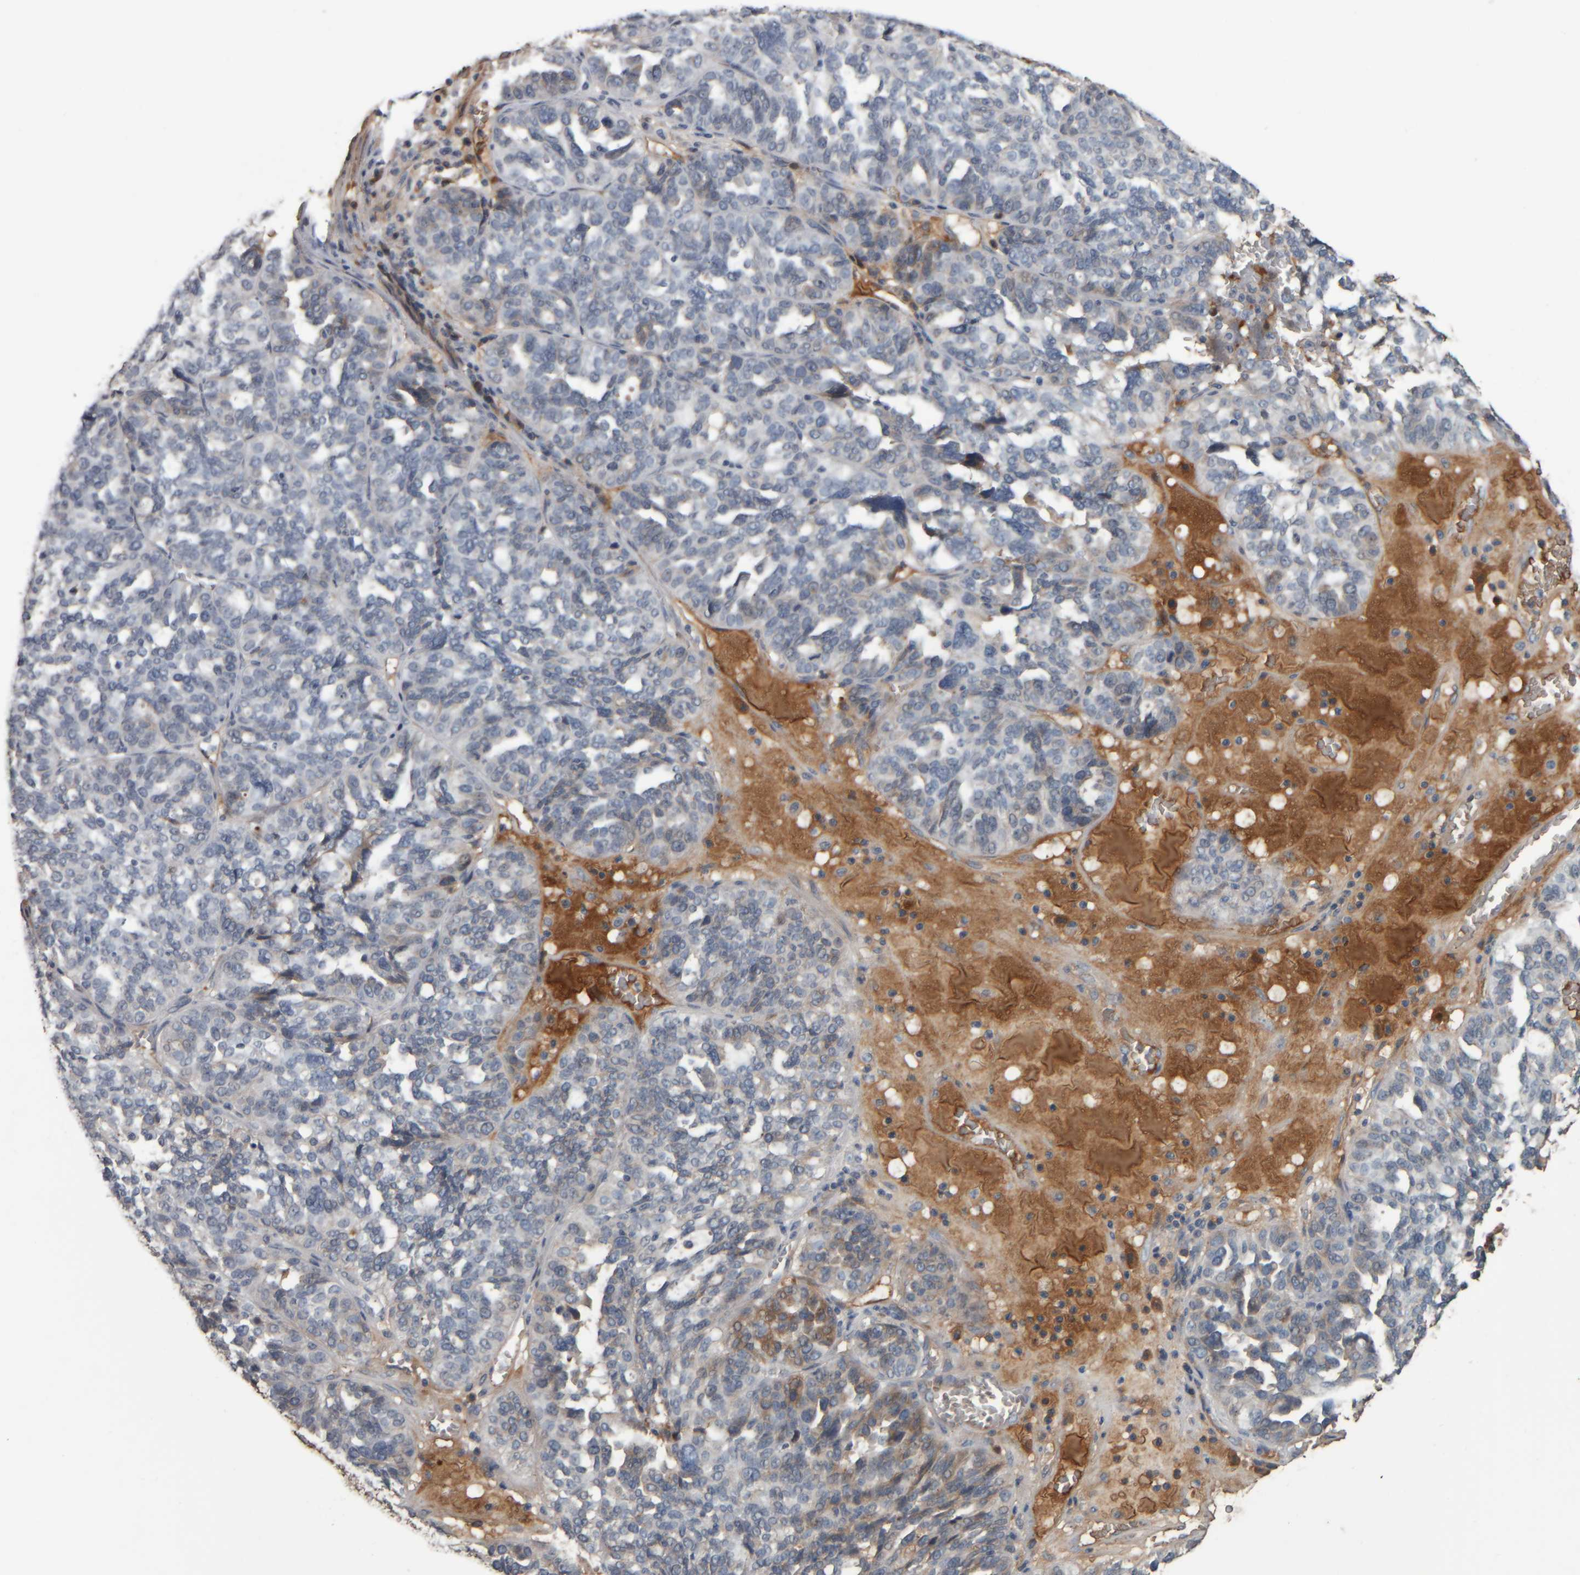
{"staining": {"intensity": "negative", "quantity": "none", "location": "none"}, "tissue": "ovarian cancer", "cell_type": "Tumor cells", "image_type": "cancer", "snomed": [{"axis": "morphology", "description": "Cystadenocarcinoma, serous, NOS"}, {"axis": "topography", "description": "Ovary"}], "caption": "Protein analysis of ovarian cancer (serous cystadenocarcinoma) exhibits no significant positivity in tumor cells. (Stains: DAB immunohistochemistry (IHC) with hematoxylin counter stain, Microscopy: brightfield microscopy at high magnification).", "gene": "CAVIN4", "patient": {"sex": "female", "age": 59}}